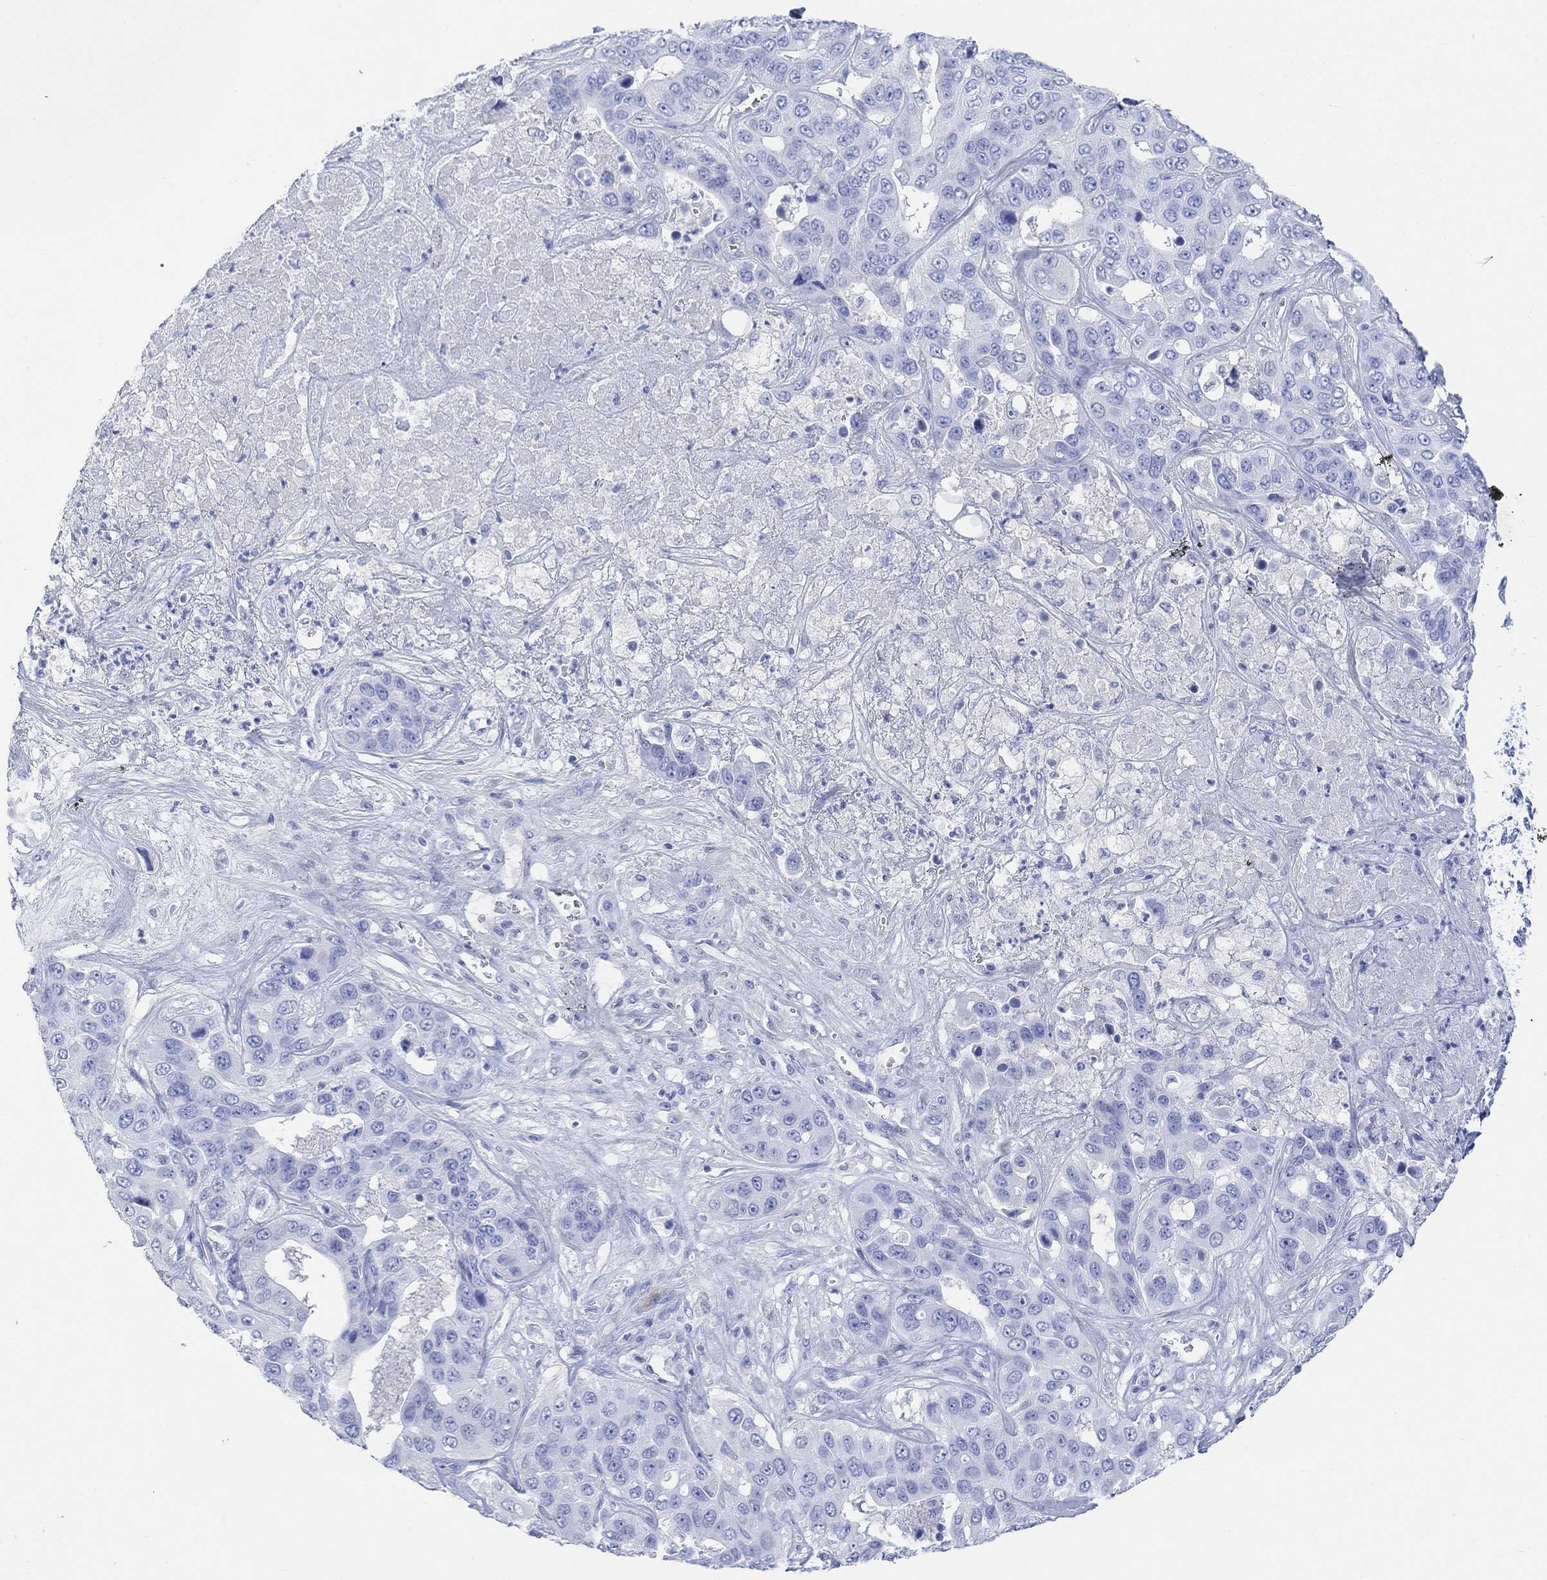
{"staining": {"intensity": "negative", "quantity": "none", "location": "none"}, "tissue": "liver cancer", "cell_type": "Tumor cells", "image_type": "cancer", "snomed": [{"axis": "morphology", "description": "Cholangiocarcinoma"}, {"axis": "topography", "description": "Liver"}], "caption": "Liver cancer (cholangiocarcinoma) was stained to show a protein in brown. There is no significant staining in tumor cells.", "gene": "GNG13", "patient": {"sex": "female", "age": 52}}